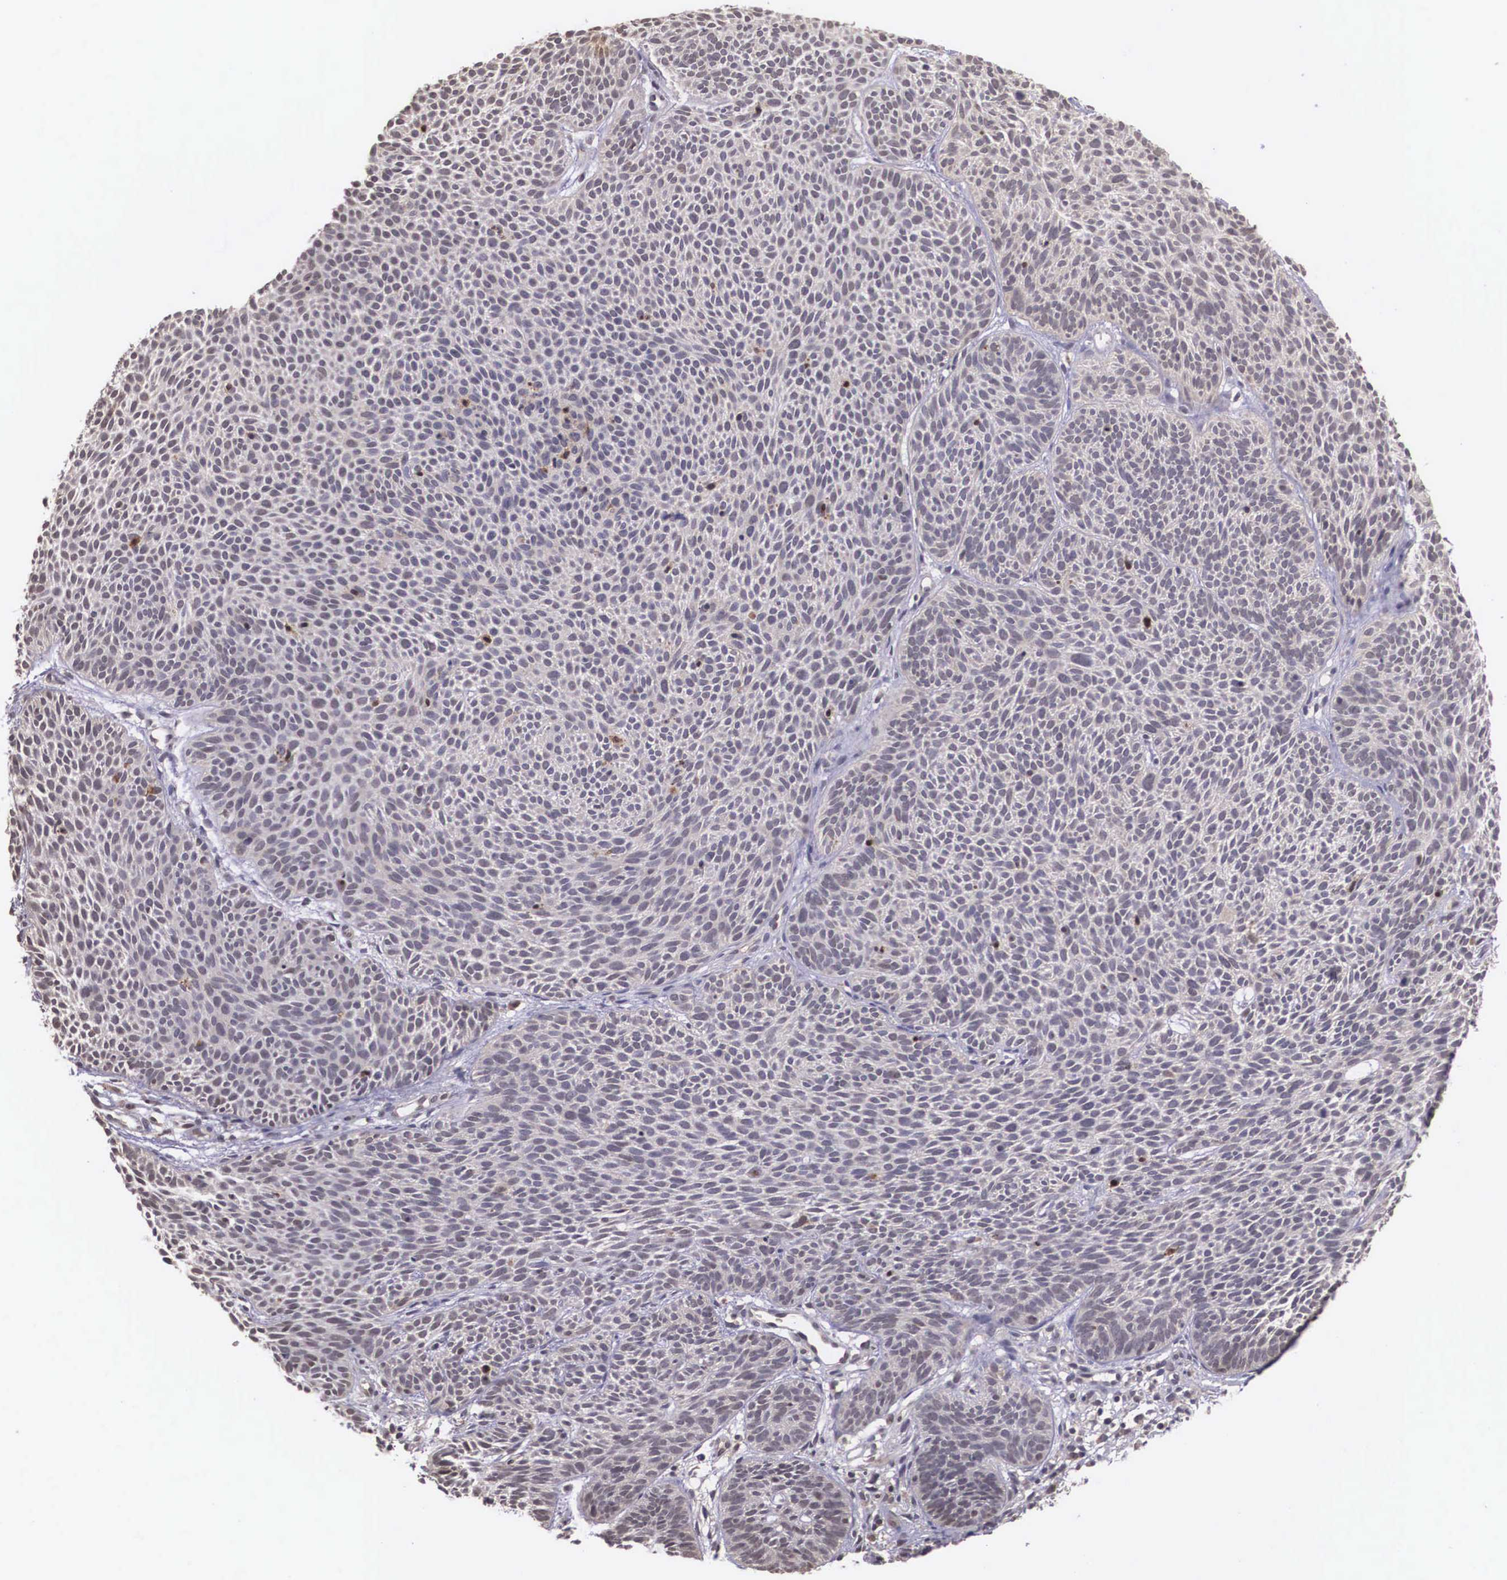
{"staining": {"intensity": "weak", "quantity": "25%-75%", "location": "cytoplasmic/membranous"}, "tissue": "skin cancer", "cell_type": "Tumor cells", "image_type": "cancer", "snomed": [{"axis": "morphology", "description": "Basal cell carcinoma"}, {"axis": "topography", "description": "Skin"}], "caption": "There is low levels of weak cytoplasmic/membranous expression in tumor cells of skin basal cell carcinoma, as demonstrated by immunohistochemical staining (brown color).", "gene": "VASH1", "patient": {"sex": "male", "age": 84}}